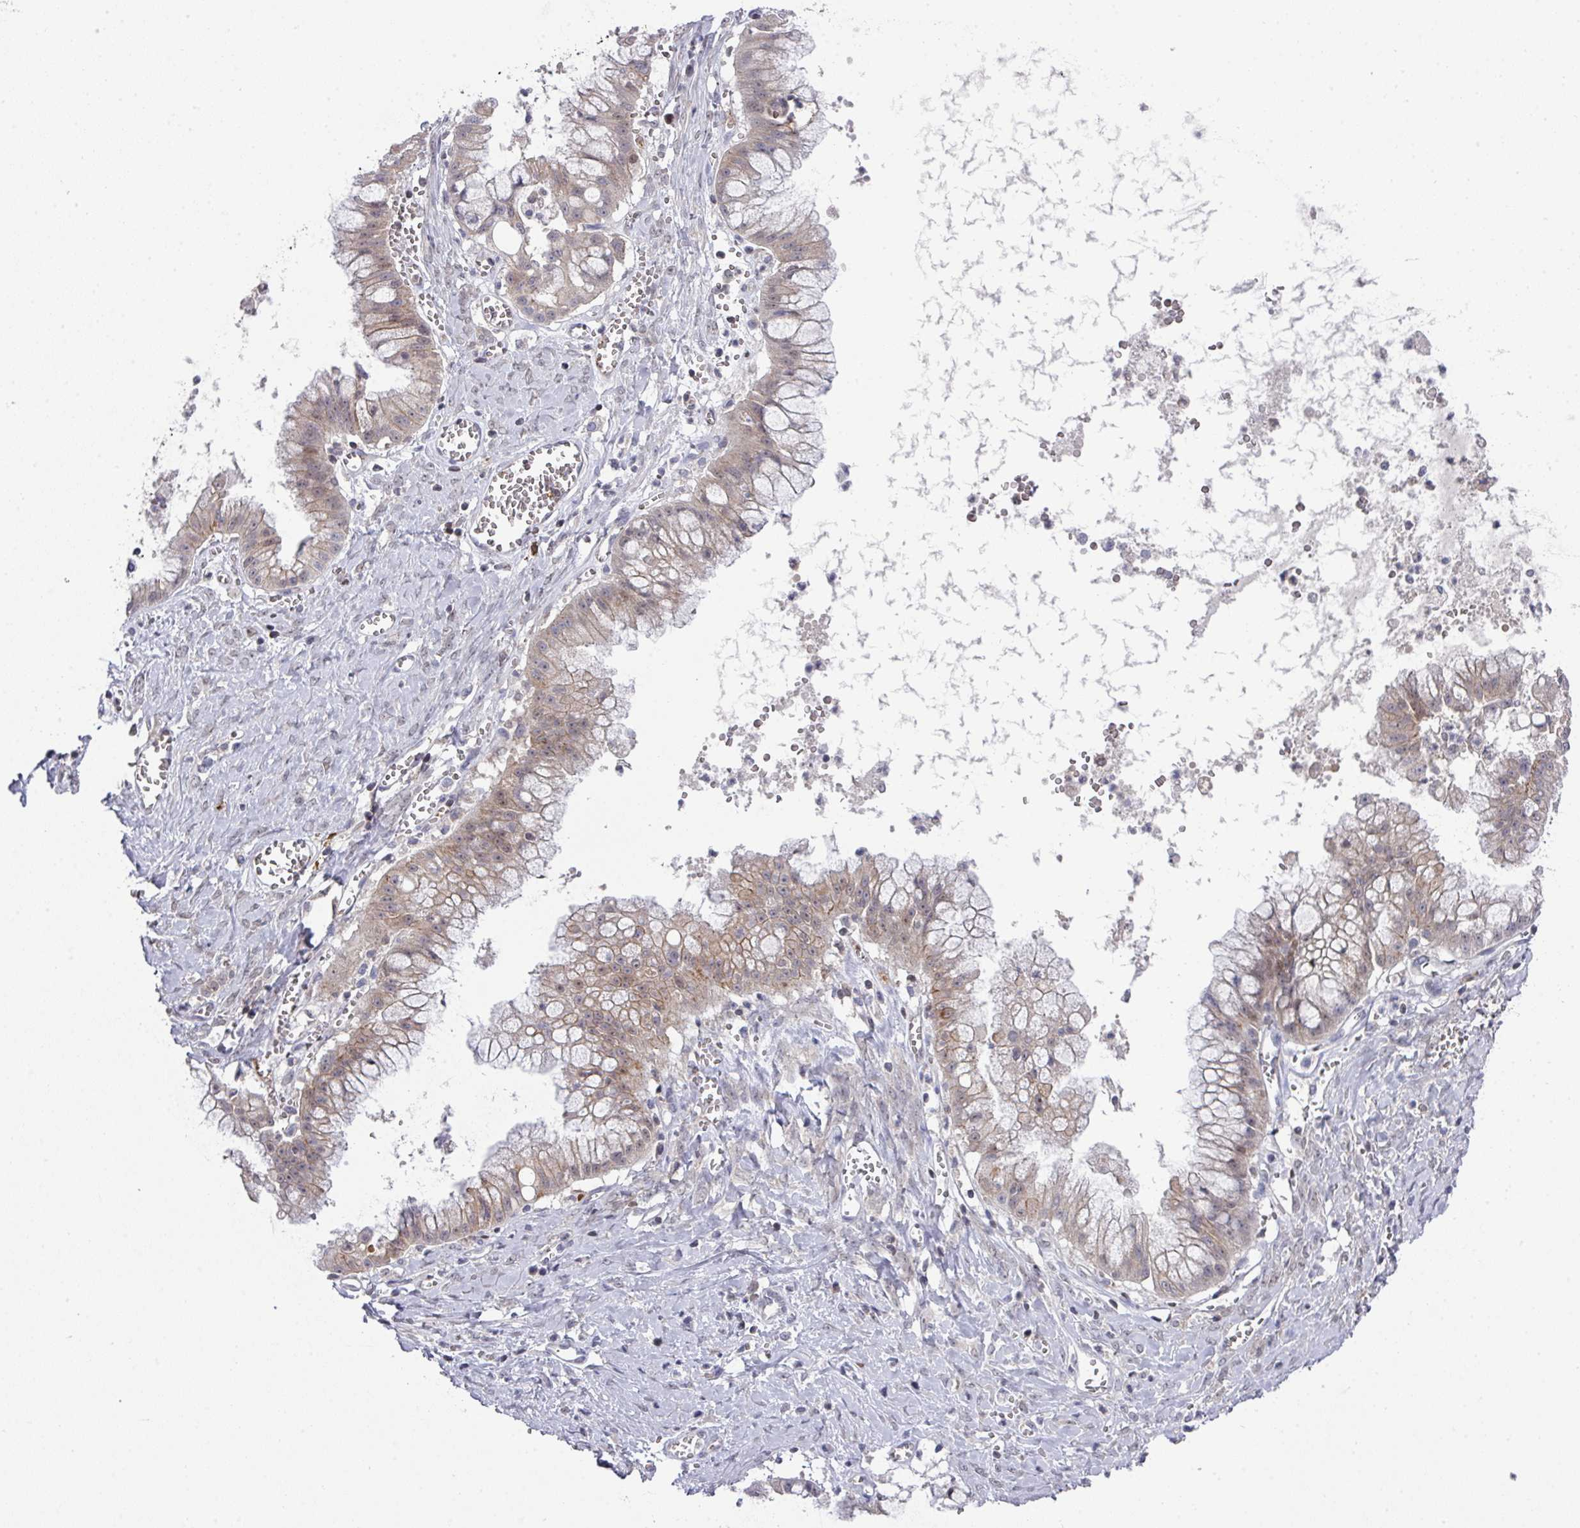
{"staining": {"intensity": "weak", "quantity": ">75%", "location": "cytoplasmic/membranous,nuclear"}, "tissue": "ovarian cancer", "cell_type": "Tumor cells", "image_type": "cancer", "snomed": [{"axis": "morphology", "description": "Cystadenocarcinoma, mucinous, NOS"}, {"axis": "topography", "description": "Ovary"}], "caption": "Human ovarian mucinous cystadenocarcinoma stained for a protein (brown) demonstrates weak cytoplasmic/membranous and nuclear positive positivity in approximately >75% of tumor cells.", "gene": "DCAF12L2", "patient": {"sex": "female", "age": 70}}